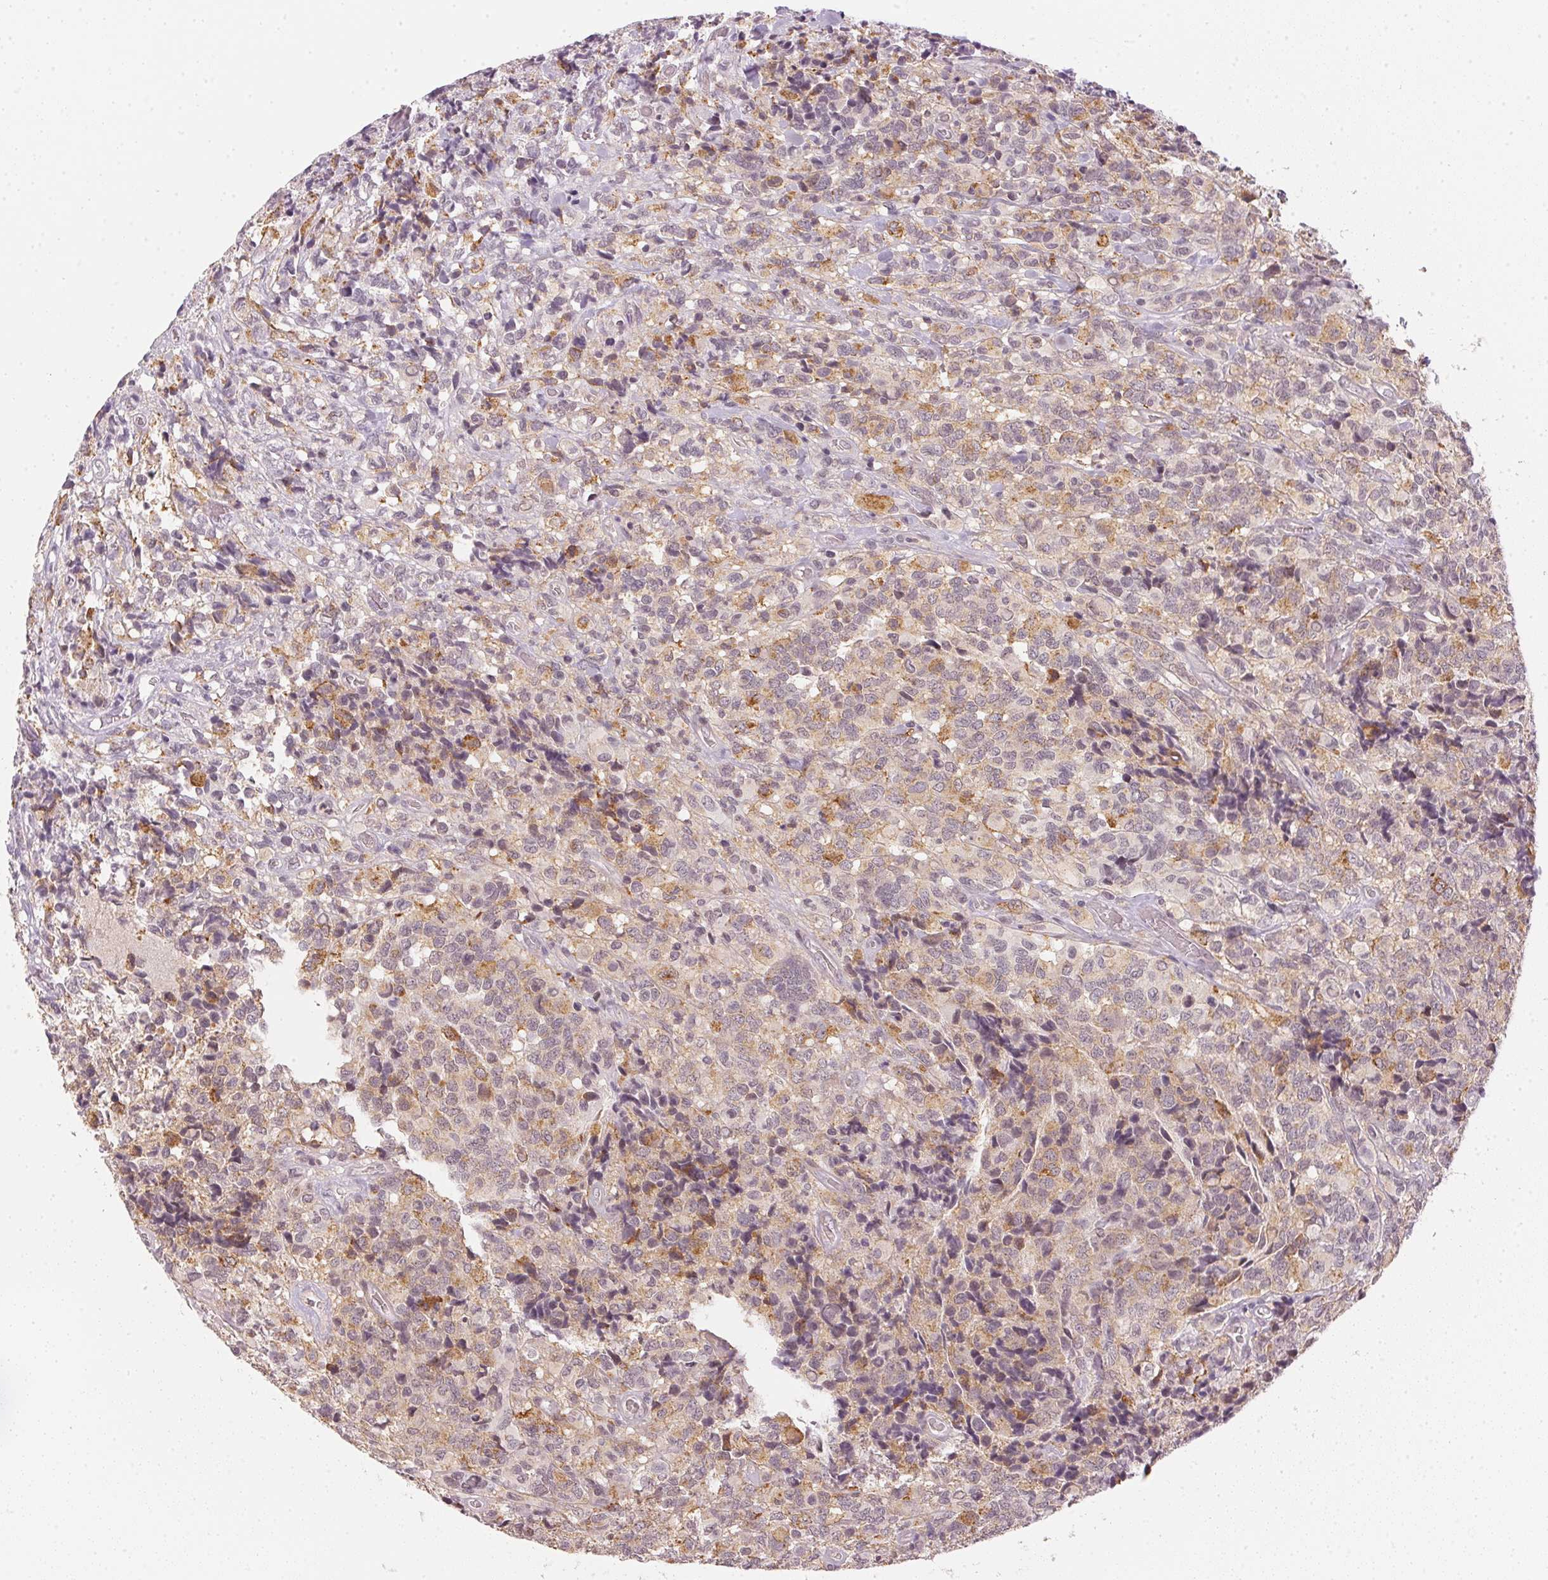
{"staining": {"intensity": "moderate", "quantity": "<25%", "location": "cytoplasmic/membranous"}, "tissue": "glioma", "cell_type": "Tumor cells", "image_type": "cancer", "snomed": [{"axis": "morphology", "description": "Glioma, malignant, High grade"}, {"axis": "topography", "description": "Brain"}], "caption": "Protein analysis of malignant glioma (high-grade) tissue exhibits moderate cytoplasmic/membranous staining in approximately <25% of tumor cells.", "gene": "KPRP", "patient": {"sex": "male", "age": 39}}